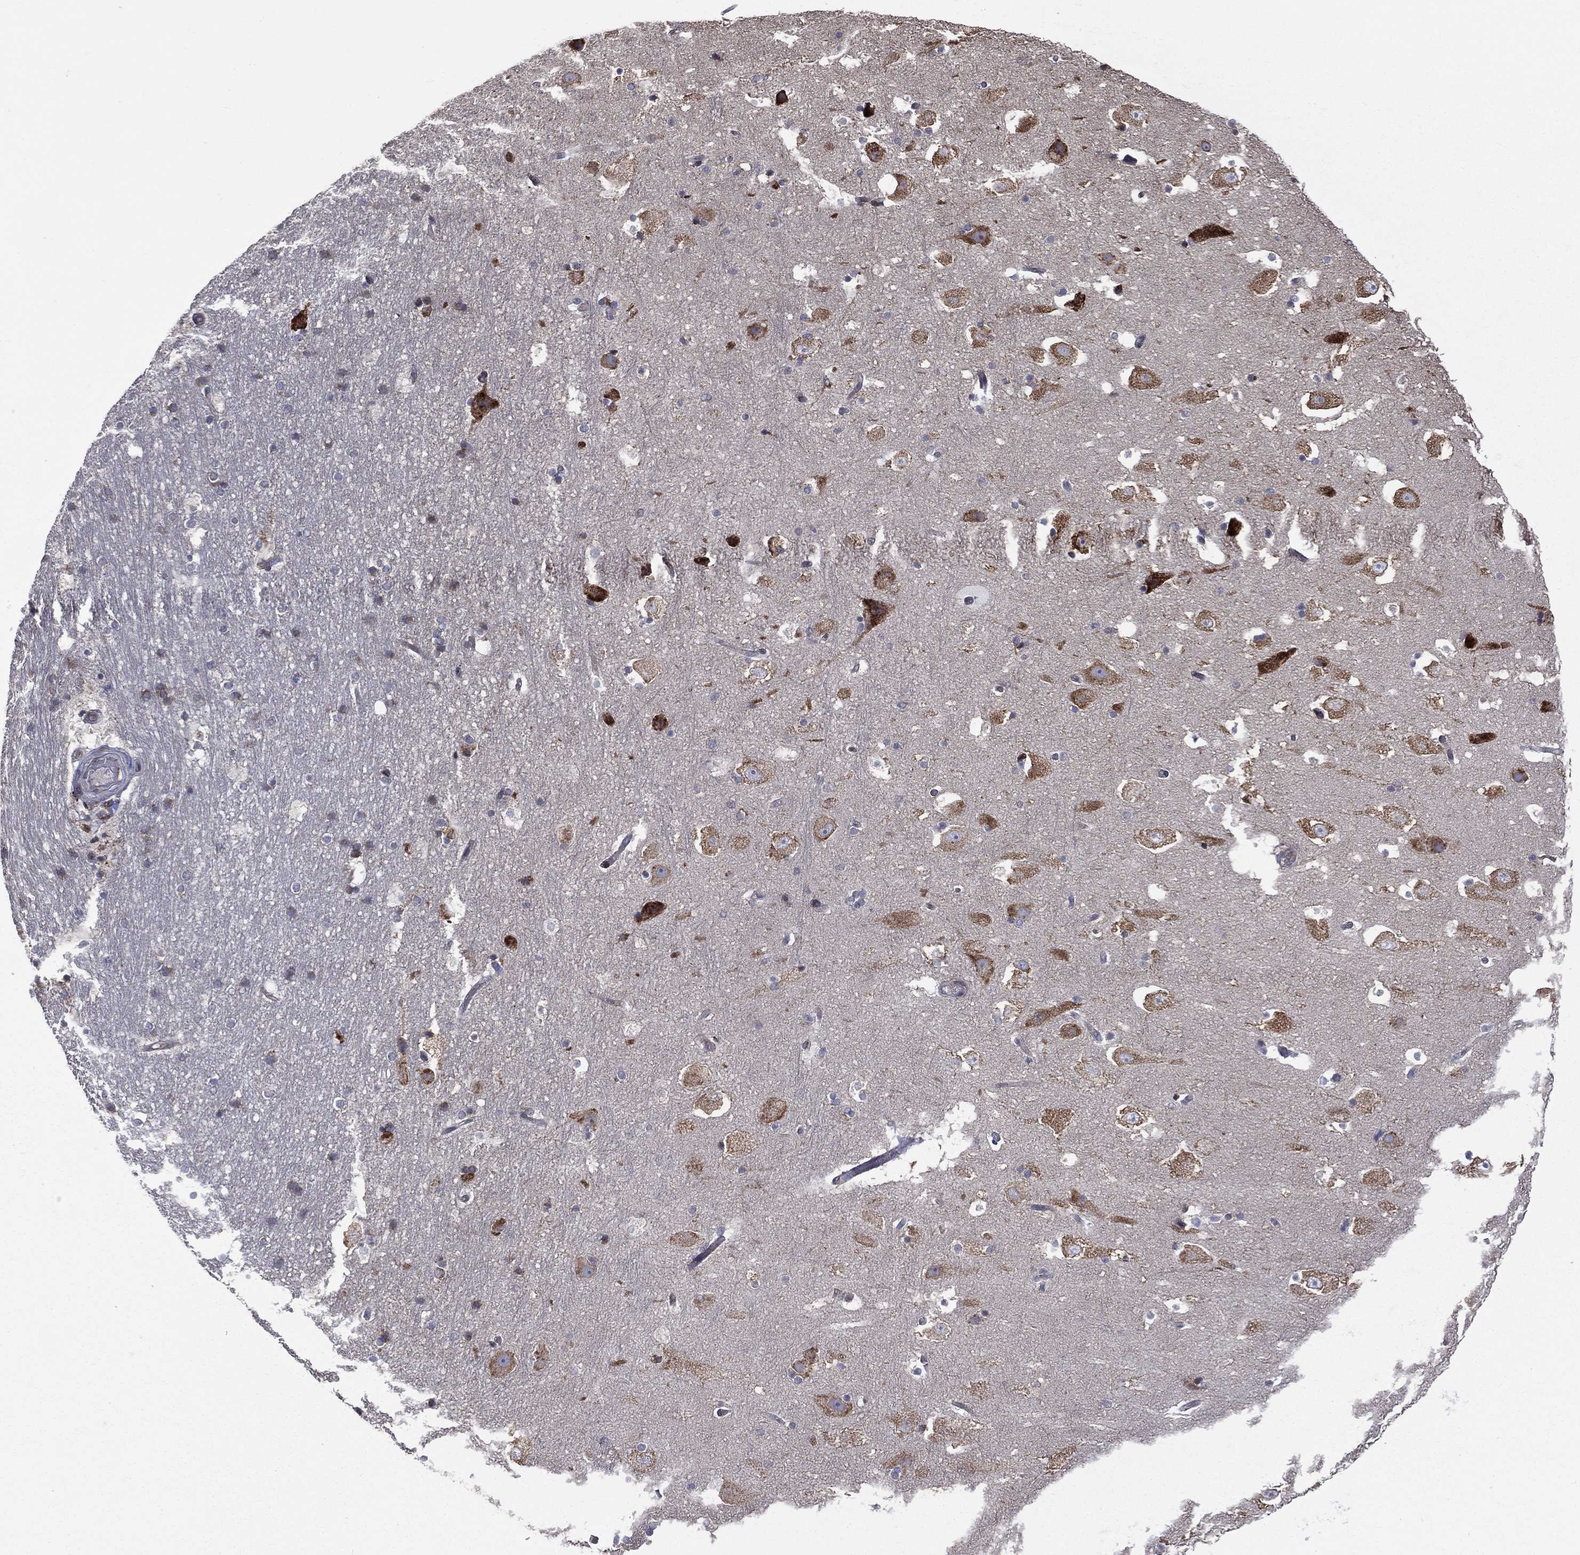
{"staining": {"intensity": "negative", "quantity": "none", "location": "none"}, "tissue": "hippocampus", "cell_type": "Glial cells", "image_type": "normal", "snomed": [{"axis": "morphology", "description": "Normal tissue, NOS"}, {"axis": "topography", "description": "Hippocampus"}], "caption": "Immunohistochemistry photomicrograph of normal hippocampus stained for a protein (brown), which shows no expression in glial cells.", "gene": "C20orf96", "patient": {"sex": "male", "age": 51}}